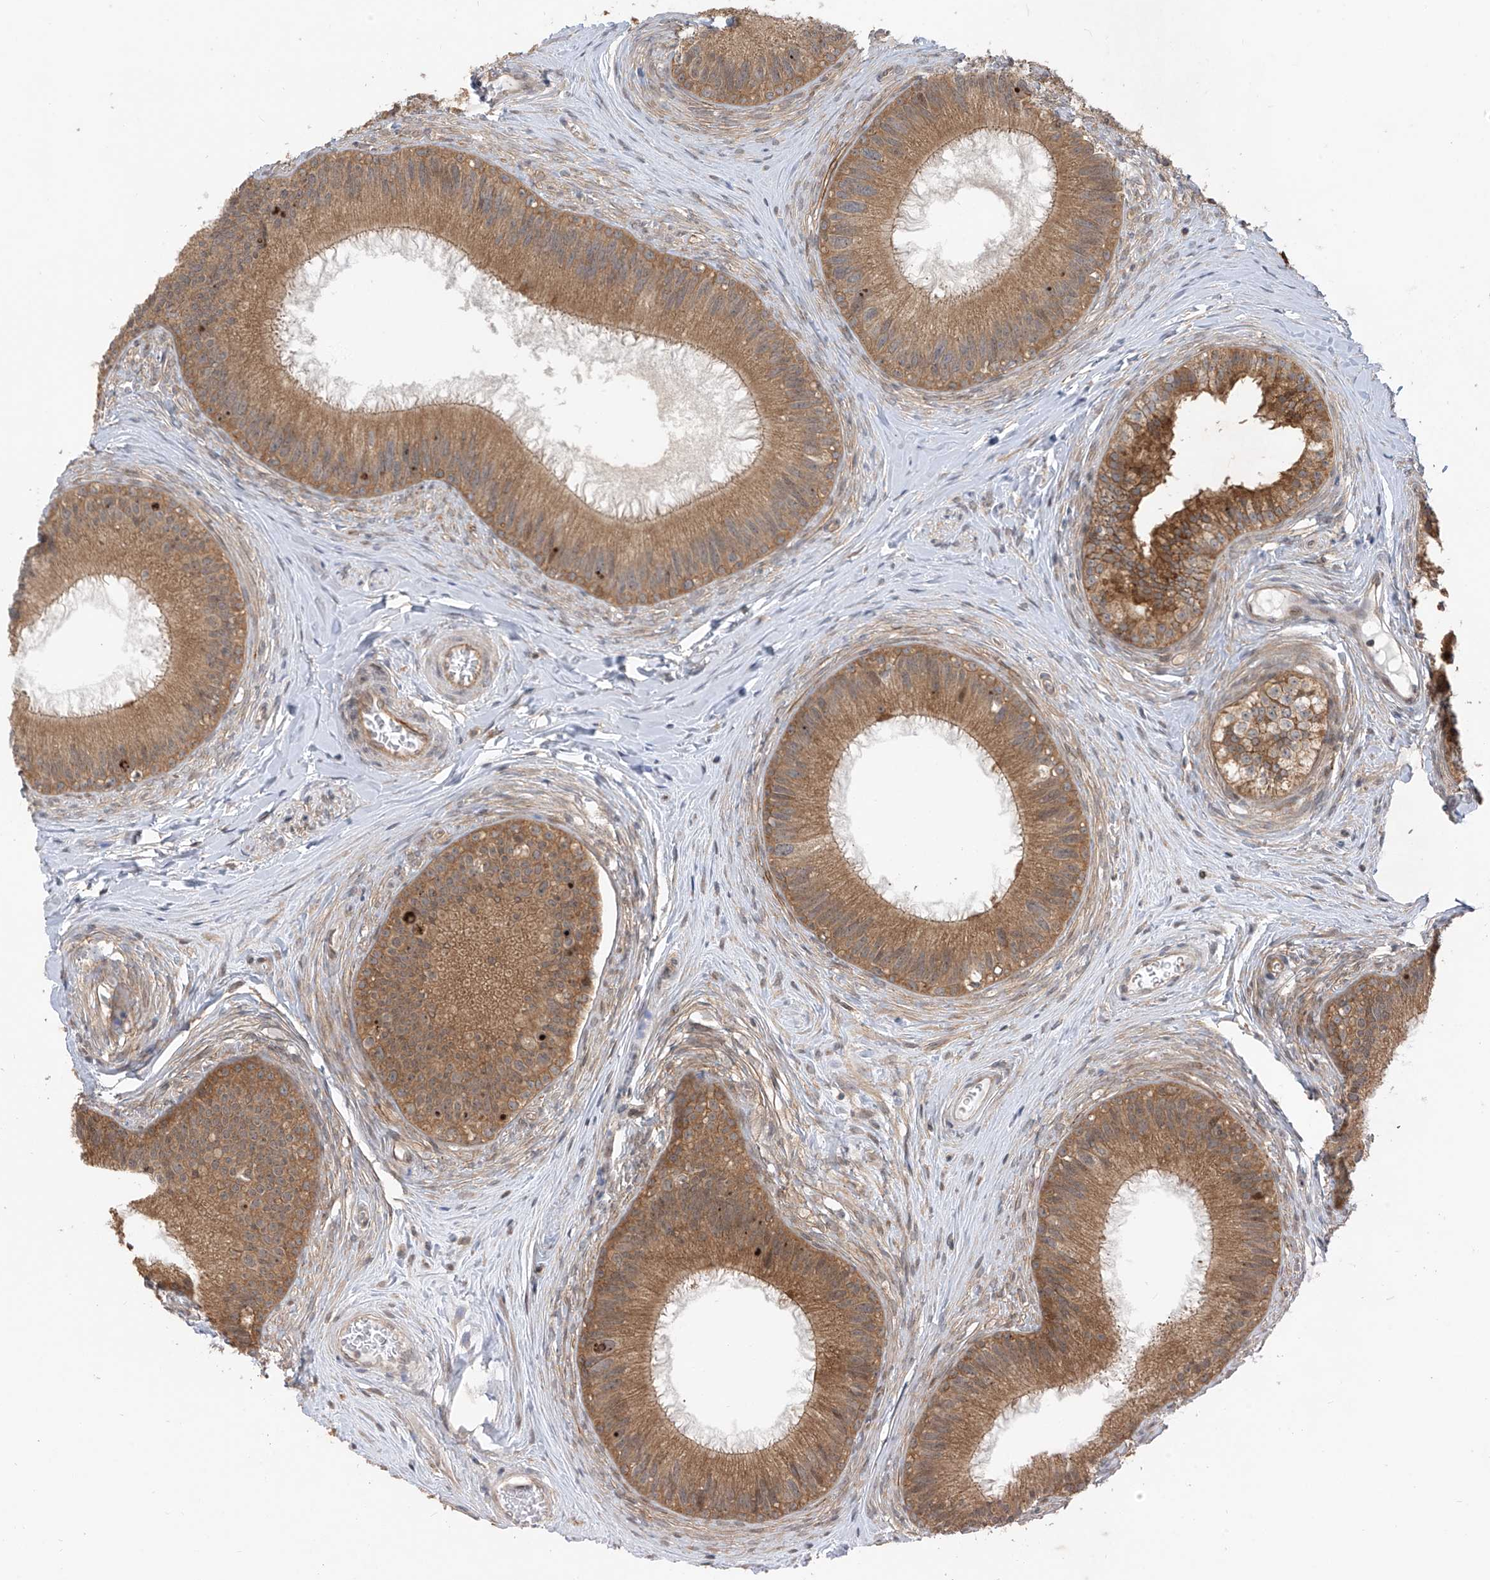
{"staining": {"intensity": "moderate", "quantity": ">75%", "location": "cytoplasmic/membranous"}, "tissue": "epididymis", "cell_type": "Glandular cells", "image_type": "normal", "snomed": [{"axis": "morphology", "description": "Normal tissue, NOS"}, {"axis": "topography", "description": "Epididymis"}], "caption": "Immunohistochemical staining of normal human epididymis reveals >75% levels of moderate cytoplasmic/membranous protein staining in approximately >75% of glandular cells. The staining is performed using DAB brown chromogen to label protein expression. The nuclei are counter-stained blue using hematoxylin.", "gene": "PDE11A", "patient": {"sex": "male", "age": 27}}